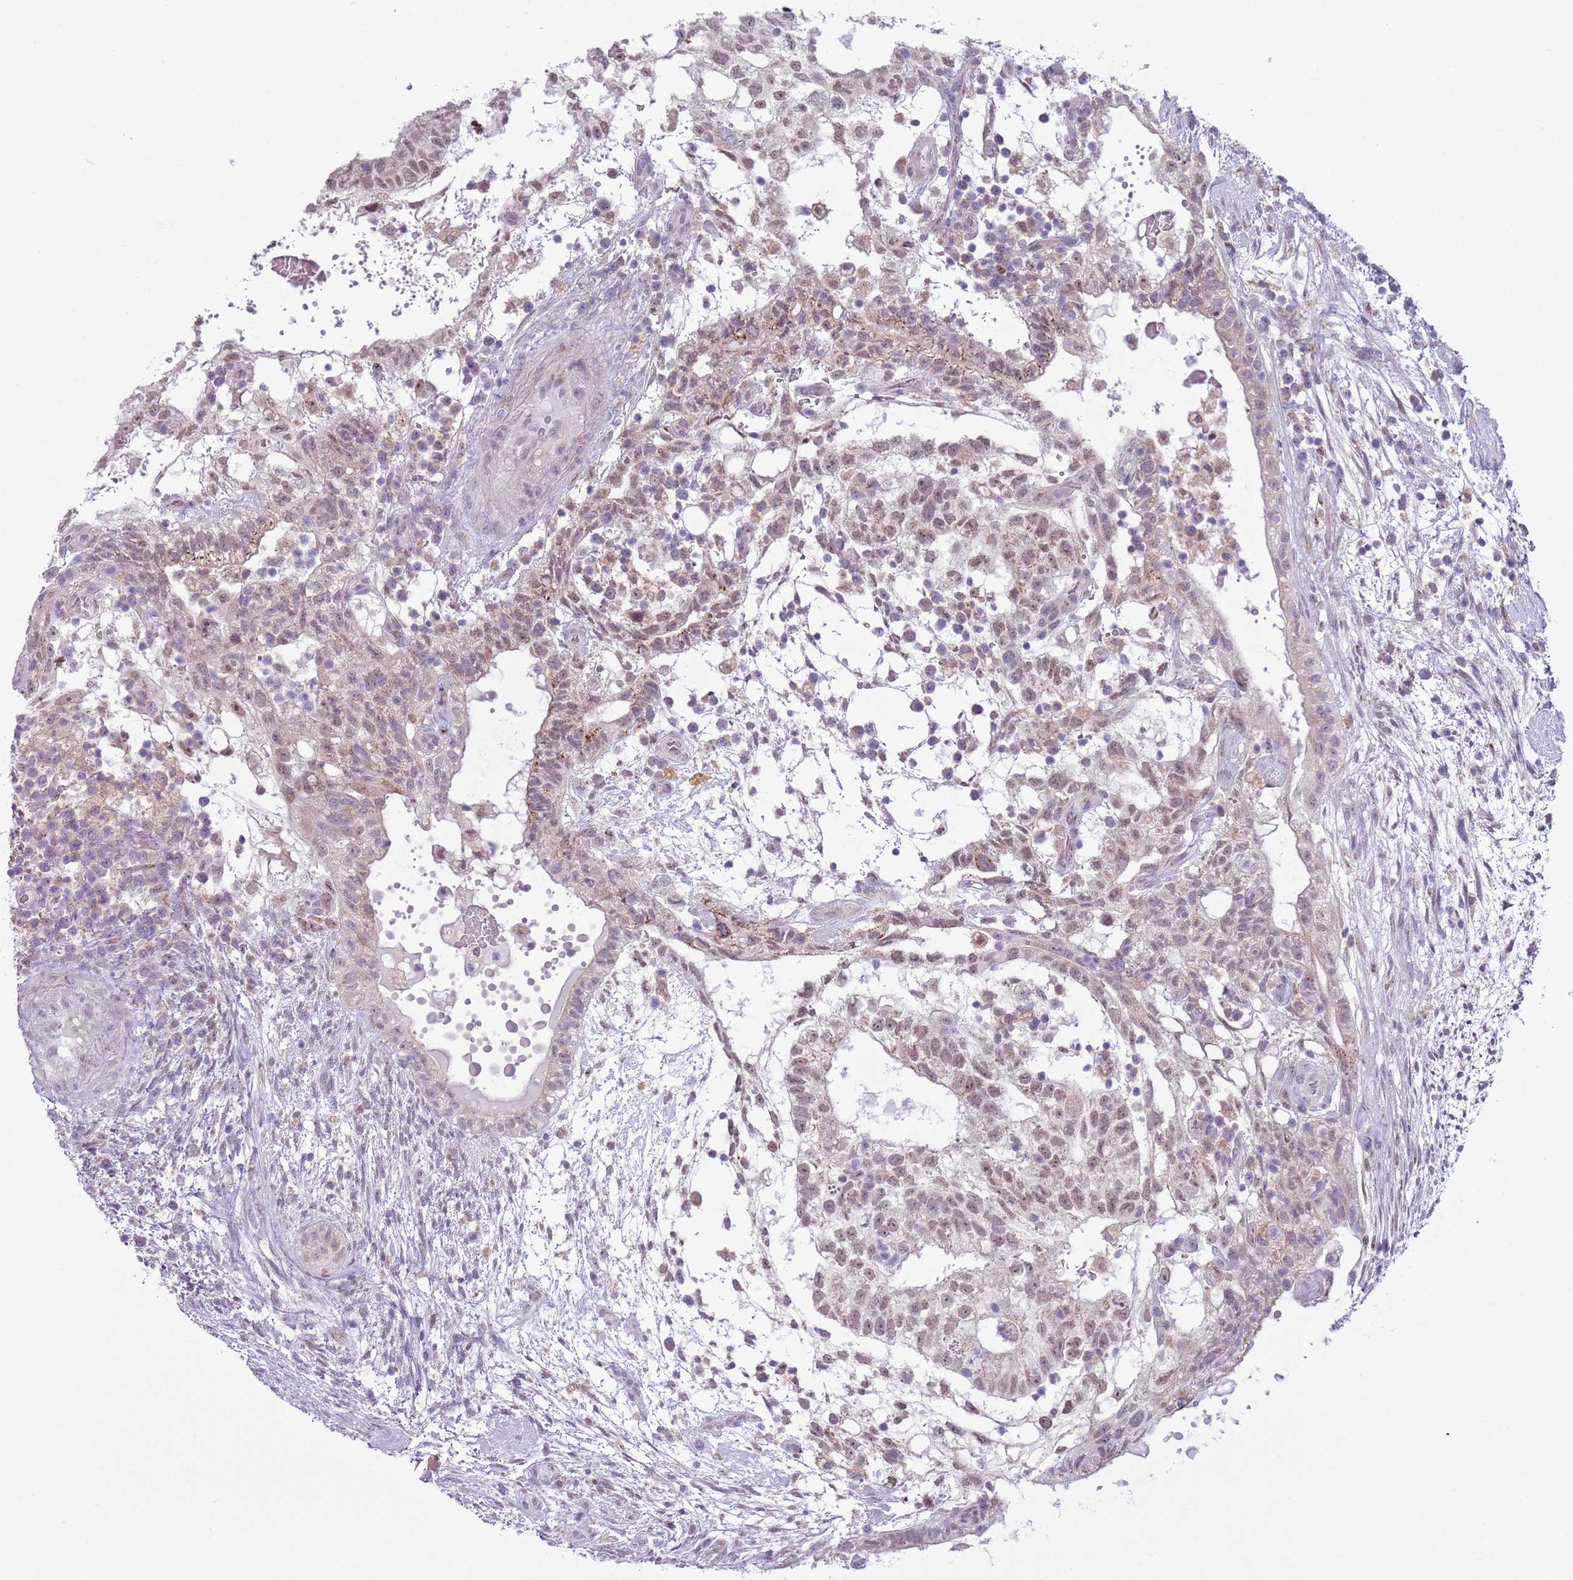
{"staining": {"intensity": "weak", "quantity": "25%-75%", "location": "cytoplasmic/membranous,nuclear"}, "tissue": "testis cancer", "cell_type": "Tumor cells", "image_type": "cancer", "snomed": [{"axis": "morphology", "description": "Normal tissue, NOS"}, {"axis": "morphology", "description": "Carcinoma, Embryonal, NOS"}, {"axis": "topography", "description": "Testis"}], "caption": "Embryonal carcinoma (testis) stained with DAB (3,3'-diaminobenzidine) IHC displays low levels of weak cytoplasmic/membranous and nuclear positivity in approximately 25%-75% of tumor cells. (Brightfield microscopy of DAB IHC at high magnification).", "gene": "ZNF576", "patient": {"sex": "male", "age": 32}}